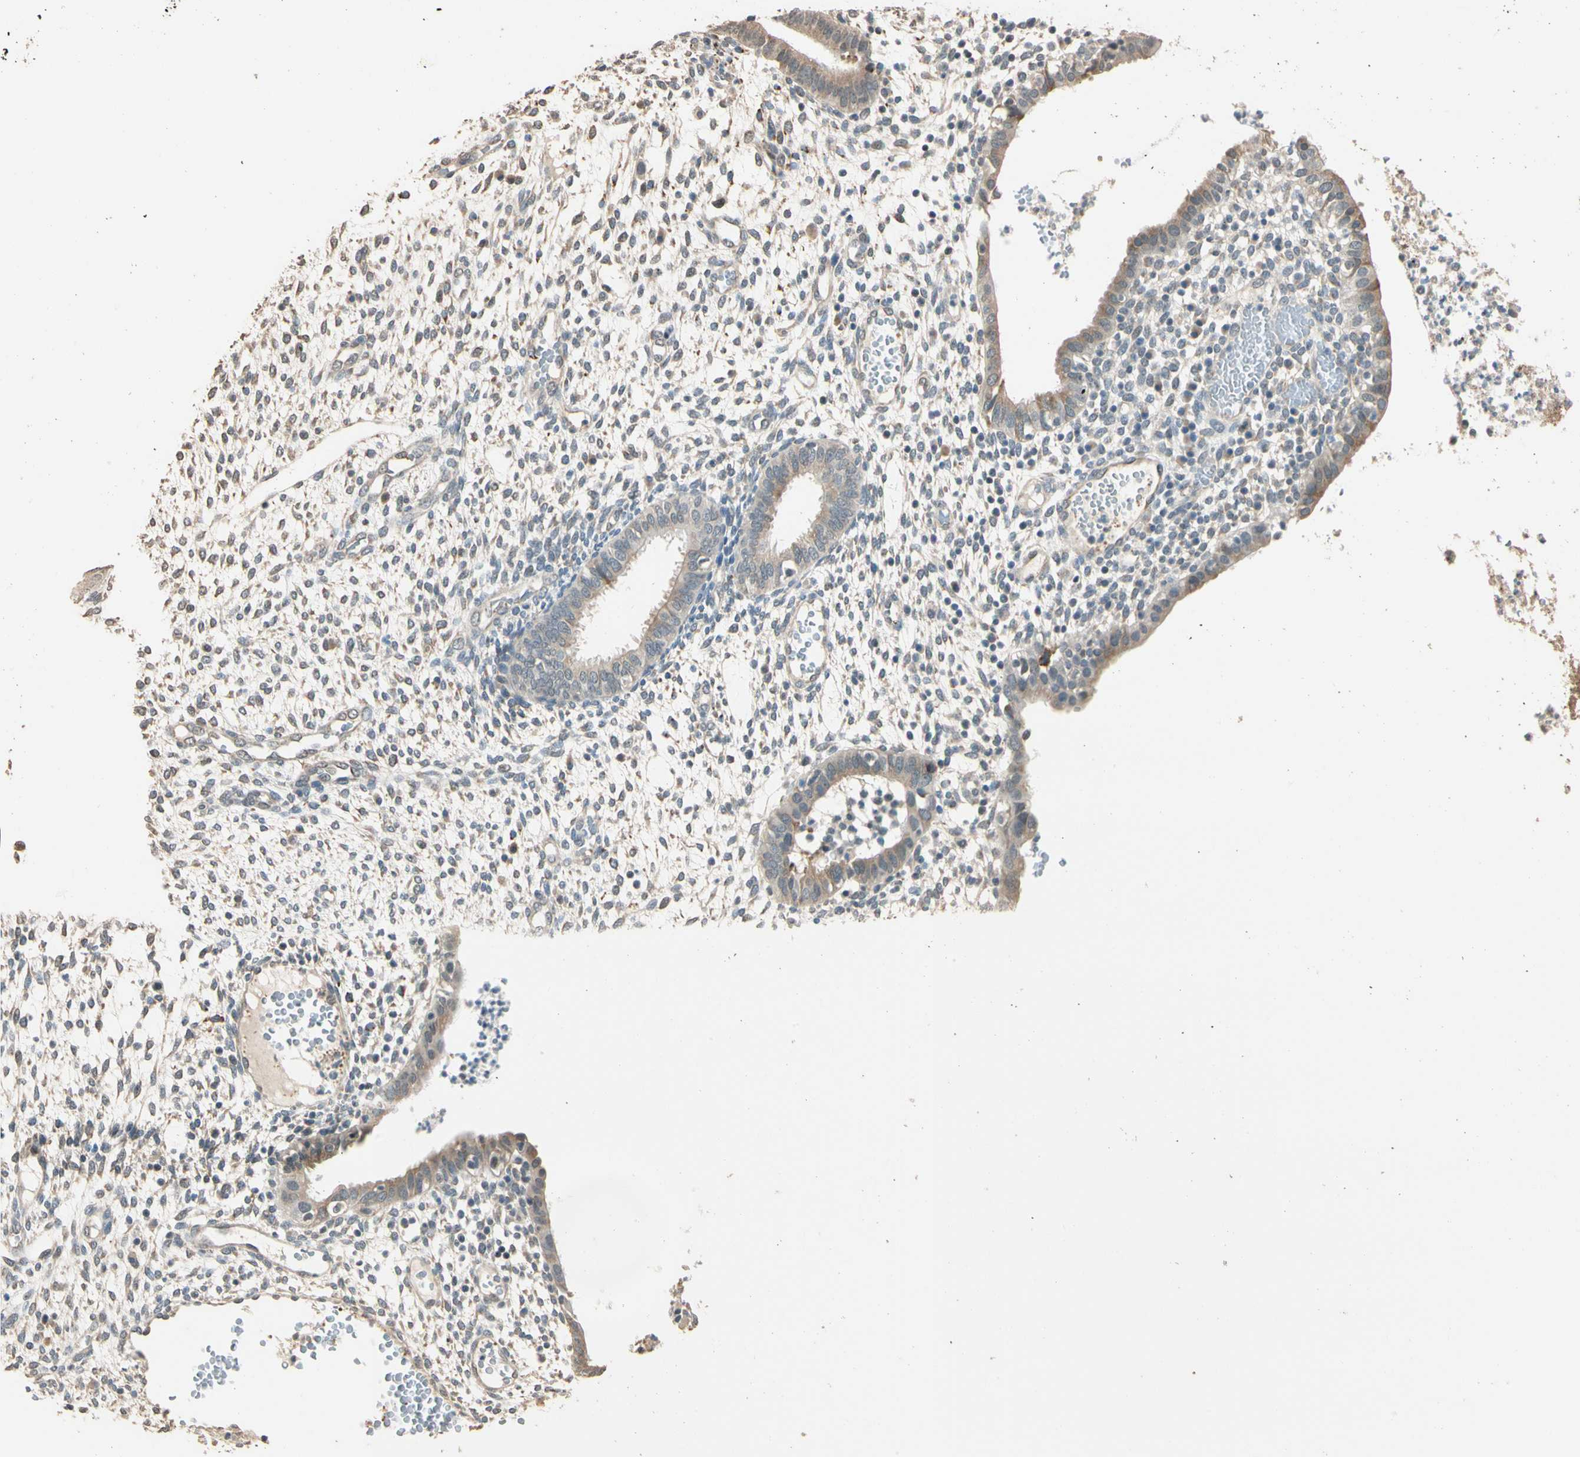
{"staining": {"intensity": "weak", "quantity": "25%-75%", "location": "cytoplasmic/membranous"}, "tissue": "endometrium", "cell_type": "Cells in endometrial stroma", "image_type": "normal", "snomed": [{"axis": "morphology", "description": "Normal tissue, NOS"}, {"axis": "topography", "description": "Endometrium"}], "caption": "Immunohistochemical staining of unremarkable human endometrium displays weak cytoplasmic/membranous protein positivity in approximately 25%-75% of cells in endometrial stroma. (Stains: DAB in brown, nuclei in blue, Microscopy: brightfield microscopy at high magnification).", "gene": "TASOR", "patient": {"sex": "female", "age": 35}}